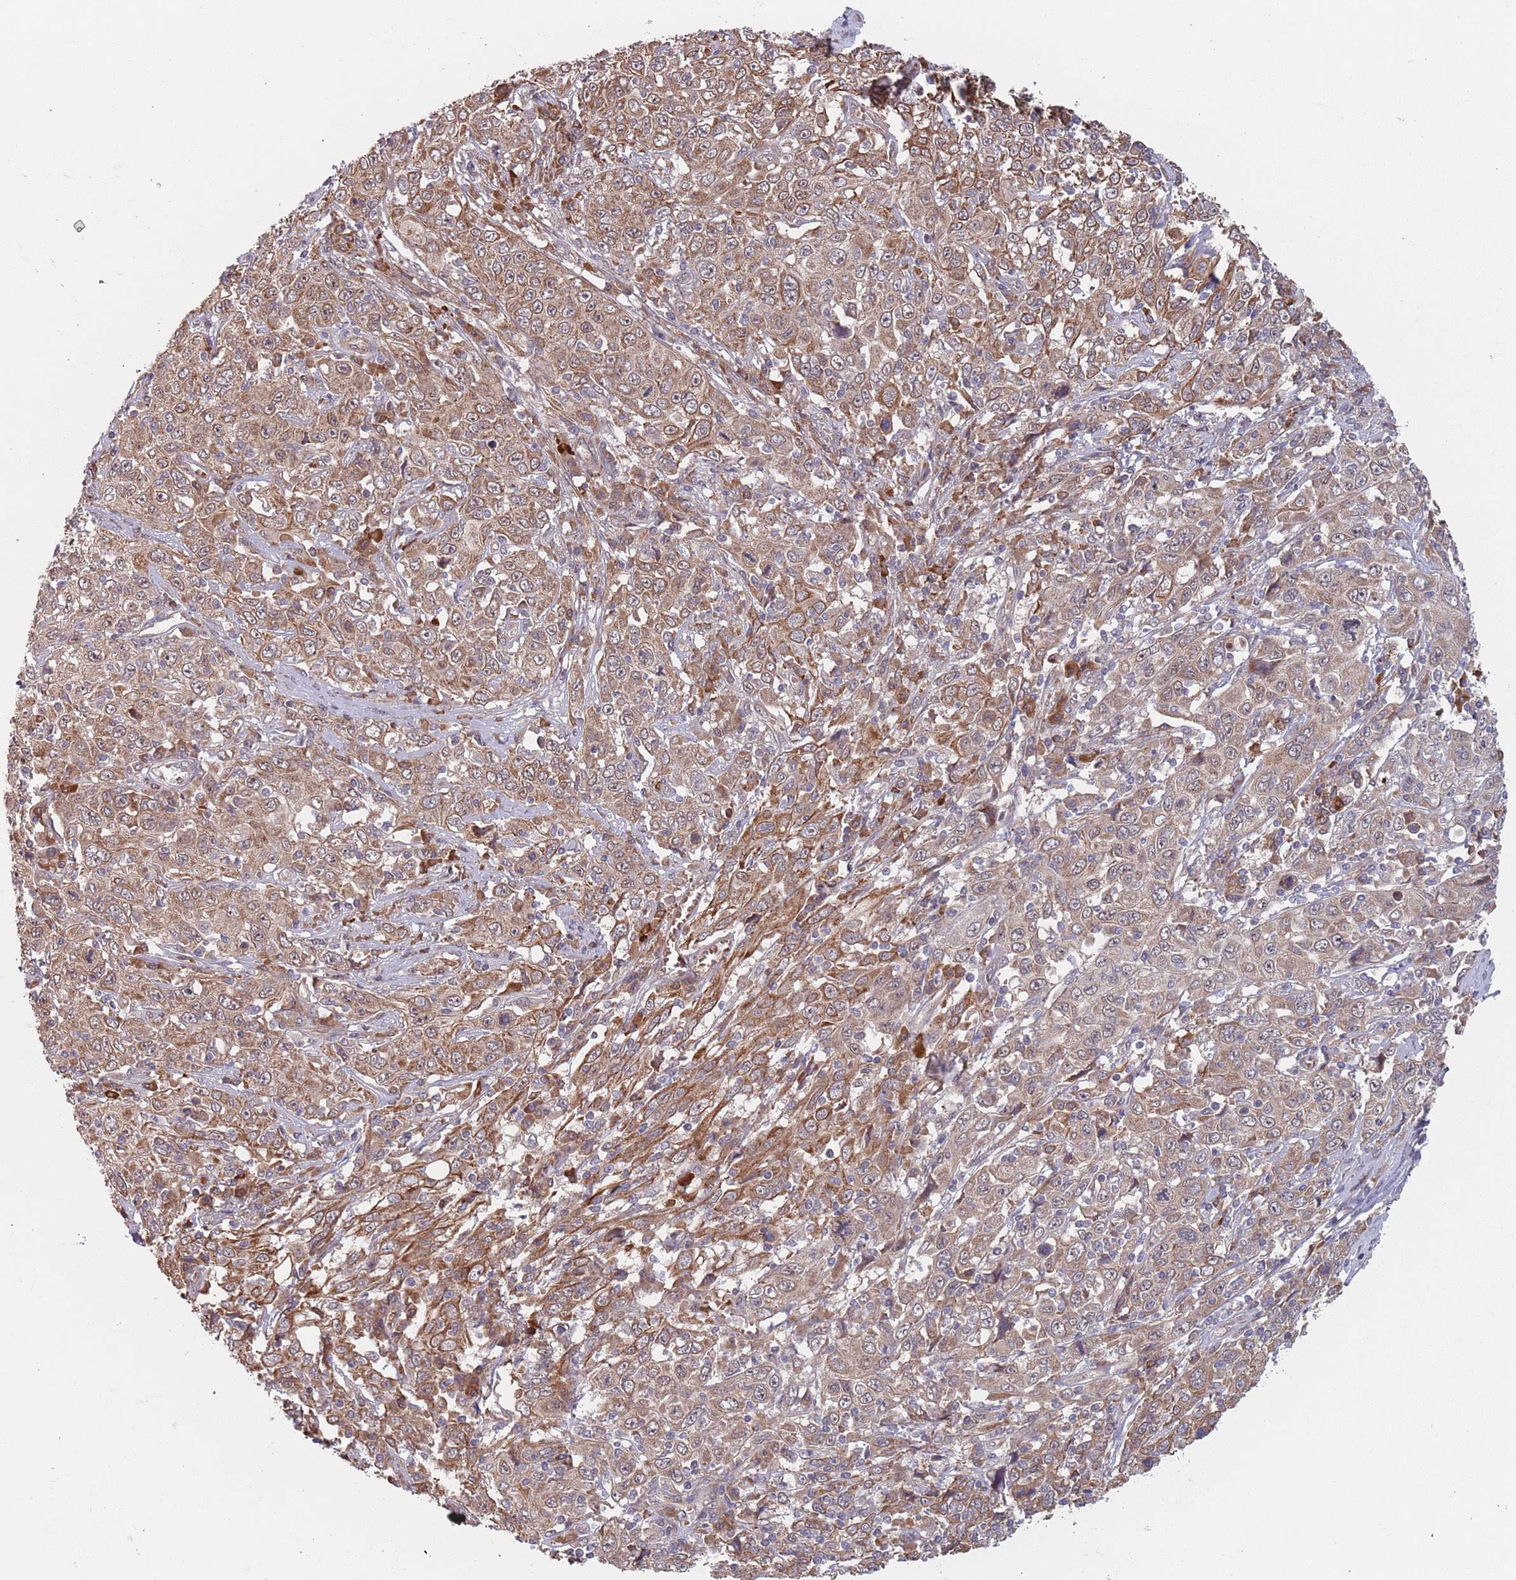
{"staining": {"intensity": "moderate", "quantity": ">75%", "location": "cytoplasmic/membranous"}, "tissue": "cervical cancer", "cell_type": "Tumor cells", "image_type": "cancer", "snomed": [{"axis": "morphology", "description": "Squamous cell carcinoma, NOS"}, {"axis": "topography", "description": "Cervix"}], "caption": "A histopathology image of squamous cell carcinoma (cervical) stained for a protein demonstrates moderate cytoplasmic/membranous brown staining in tumor cells.", "gene": "ZNF140", "patient": {"sex": "female", "age": 46}}